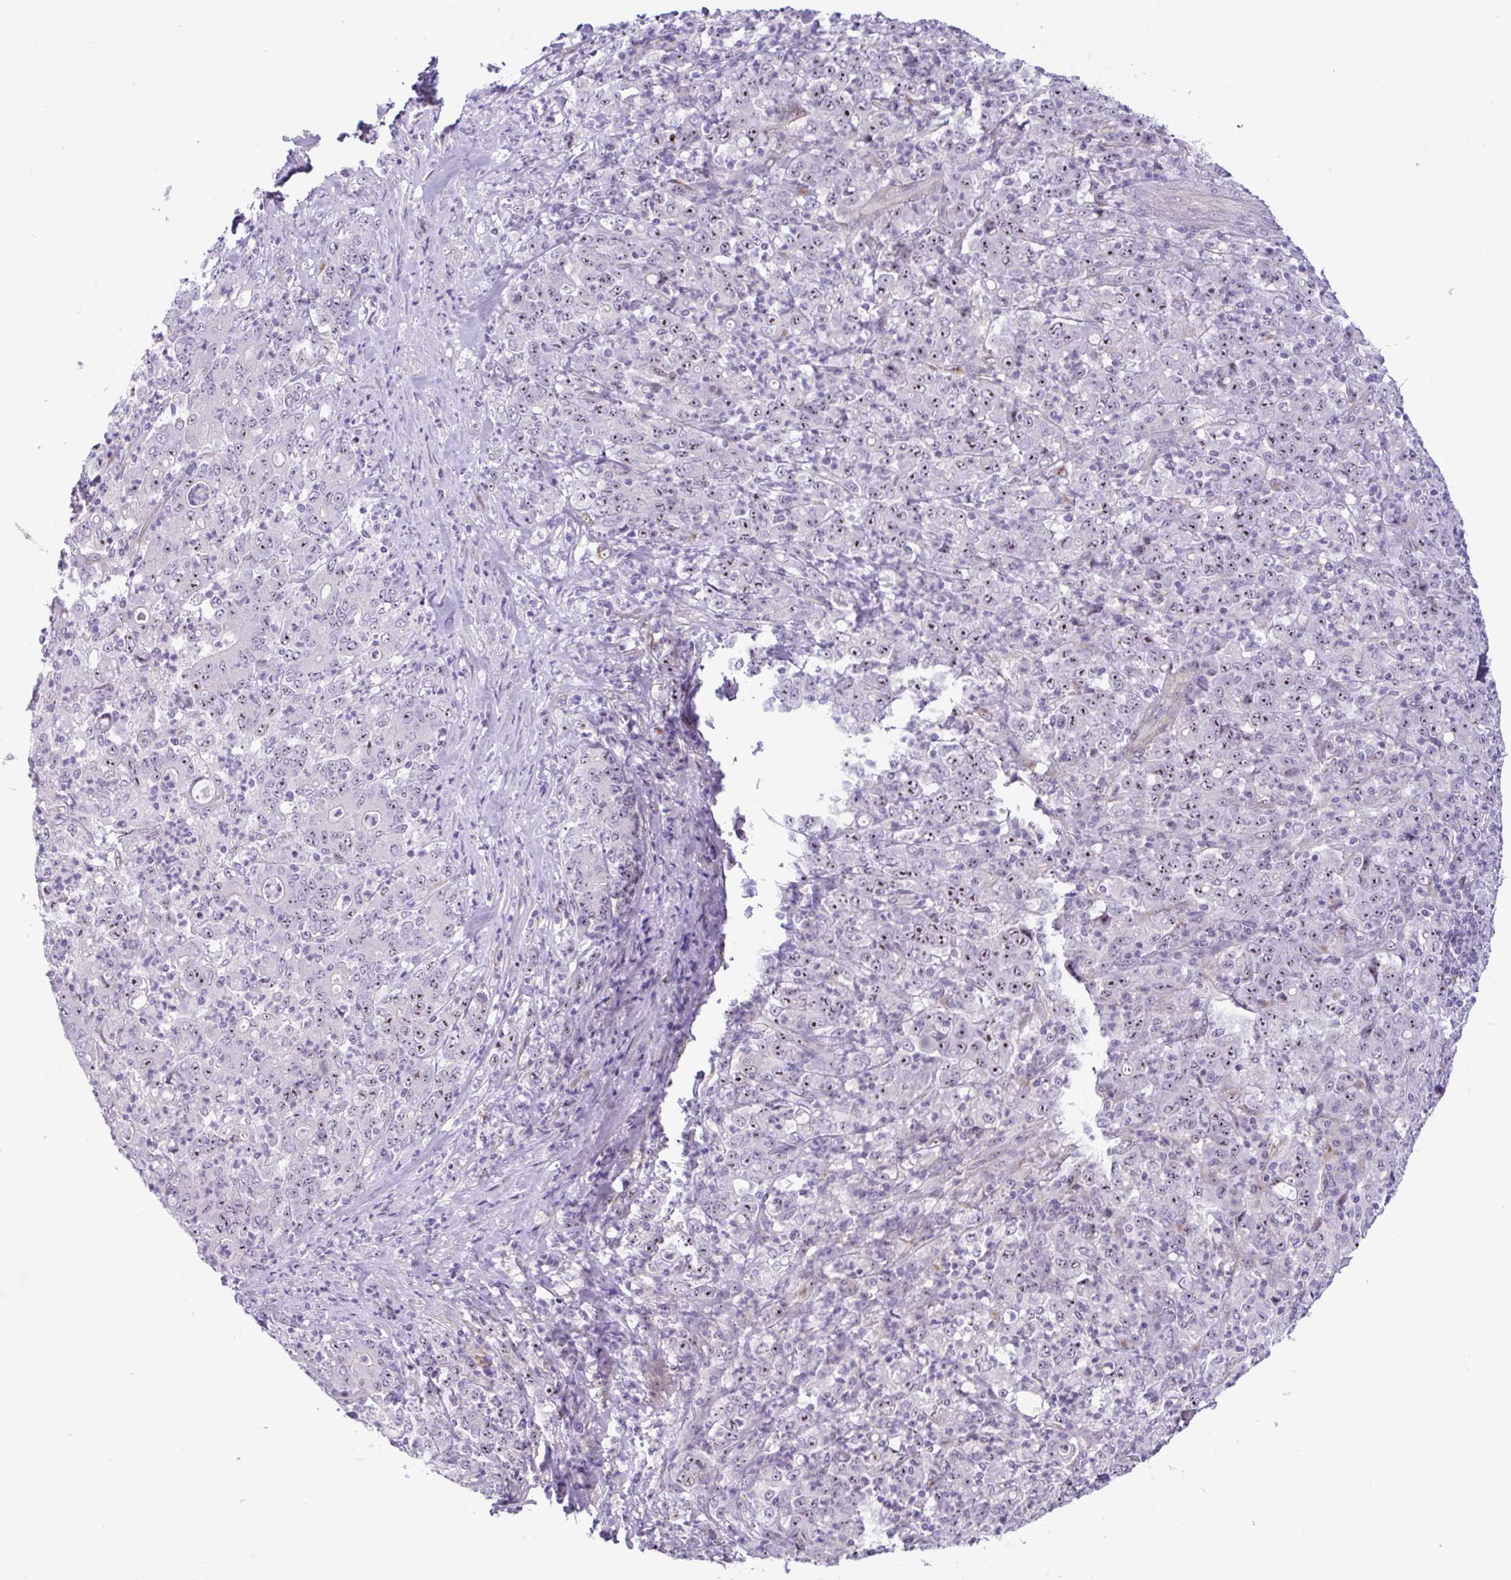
{"staining": {"intensity": "moderate", "quantity": "25%-75%", "location": "nuclear"}, "tissue": "stomach cancer", "cell_type": "Tumor cells", "image_type": "cancer", "snomed": [{"axis": "morphology", "description": "Adenocarcinoma, NOS"}, {"axis": "topography", "description": "Stomach, lower"}], "caption": "DAB (3,3'-diaminobenzidine) immunohistochemical staining of human stomach cancer (adenocarcinoma) shows moderate nuclear protein positivity in approximately 25%-75% of tumor cells. Using DAB (3,3'-diaminobenzidine) (brown) and hematoxylin (blue) stains, captured at high magnification using brightfield microscopy.", "gene": "MXRA8", "patient": {"sex": "female", "age": 71}}